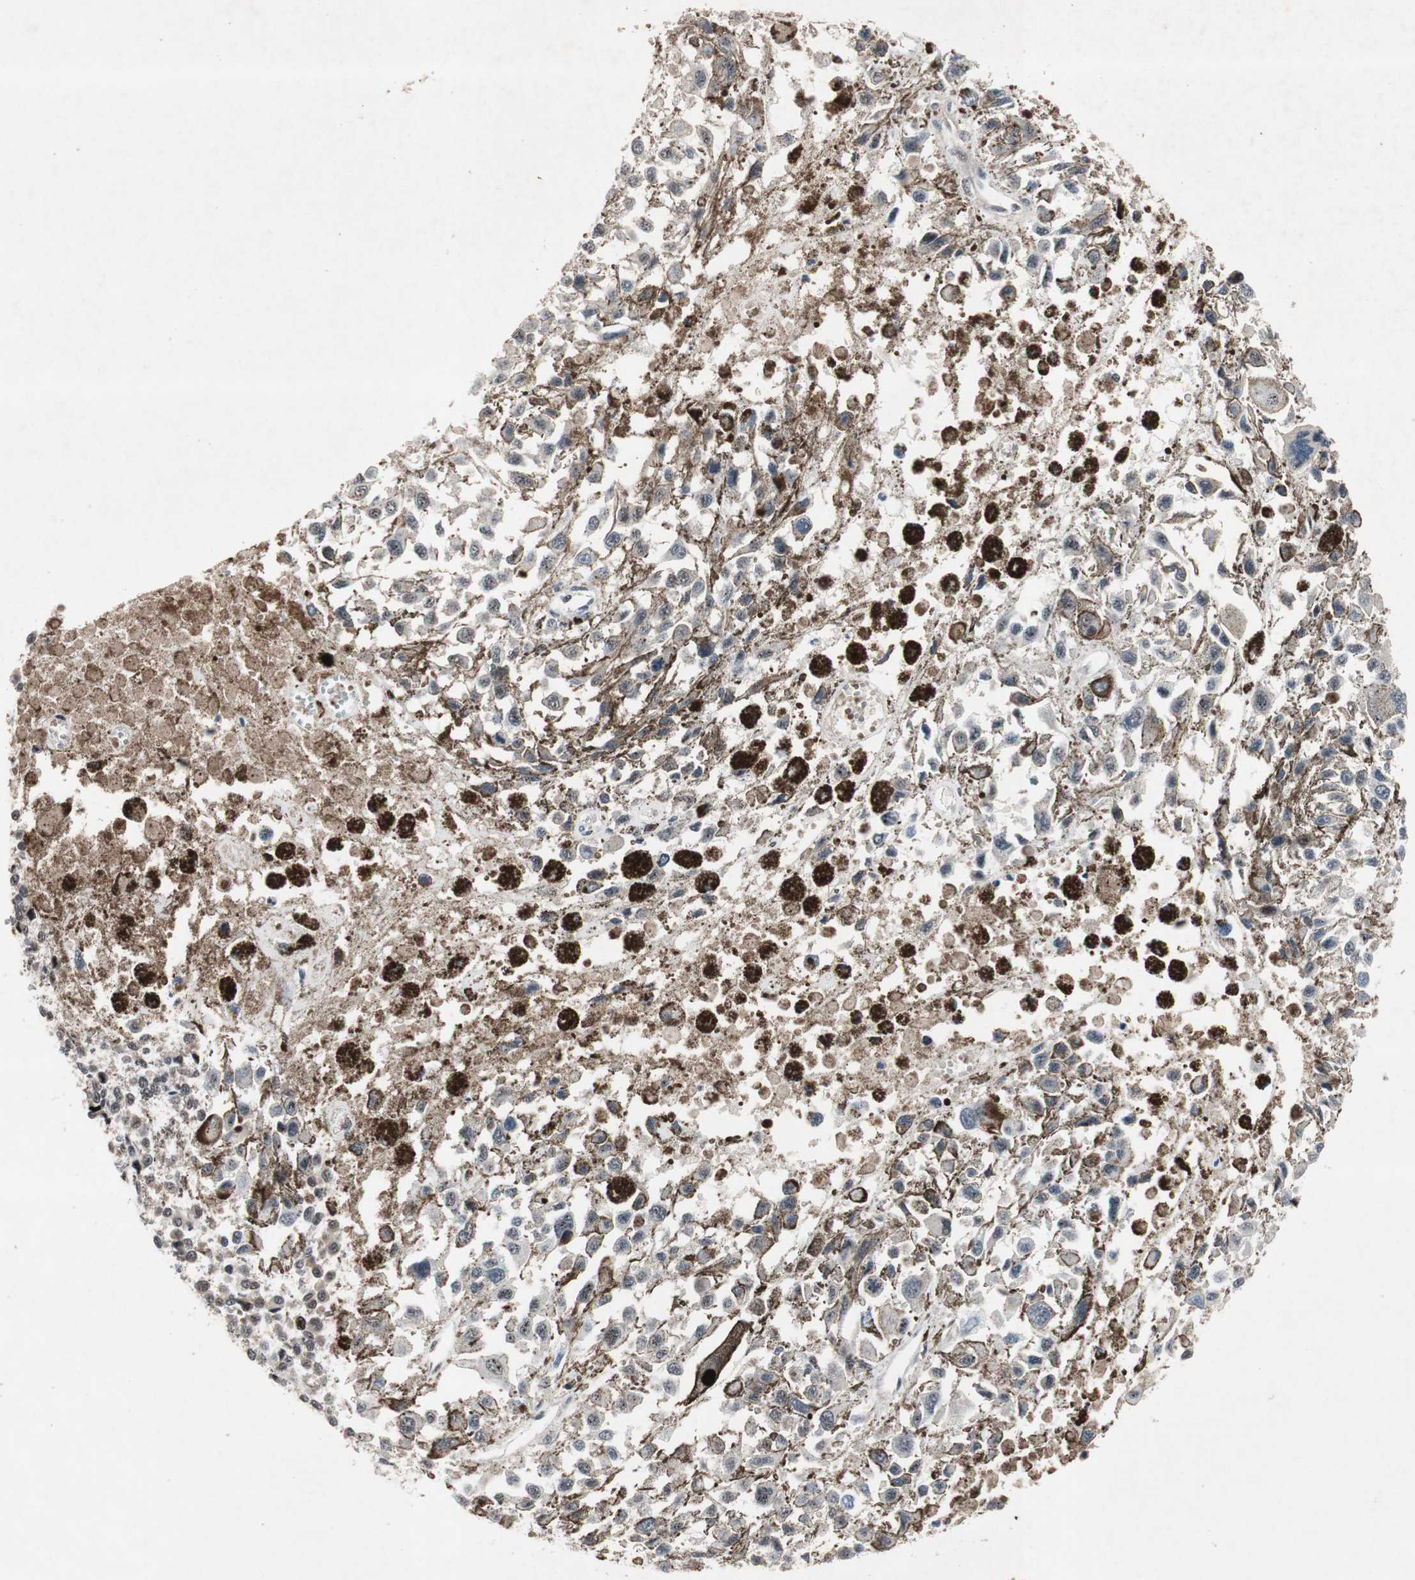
{"staining": {"intensity": "weak", "quantity": "<25%", "location": "nuclear"}, "tissue": "melanoma", "cell_type": "Tumor cells", "image_type": "cancer", "snomed": [{"axis": "morphology", "description": "Malignant melanoma, Metastatic site"}, {"axis": "topography", "description": "Lymph node"}], "caption": "Tumor cells show no significant protein expression in melanoma.", "gene": "SOX7", "patient": {"sex": "male", "age": 59}}